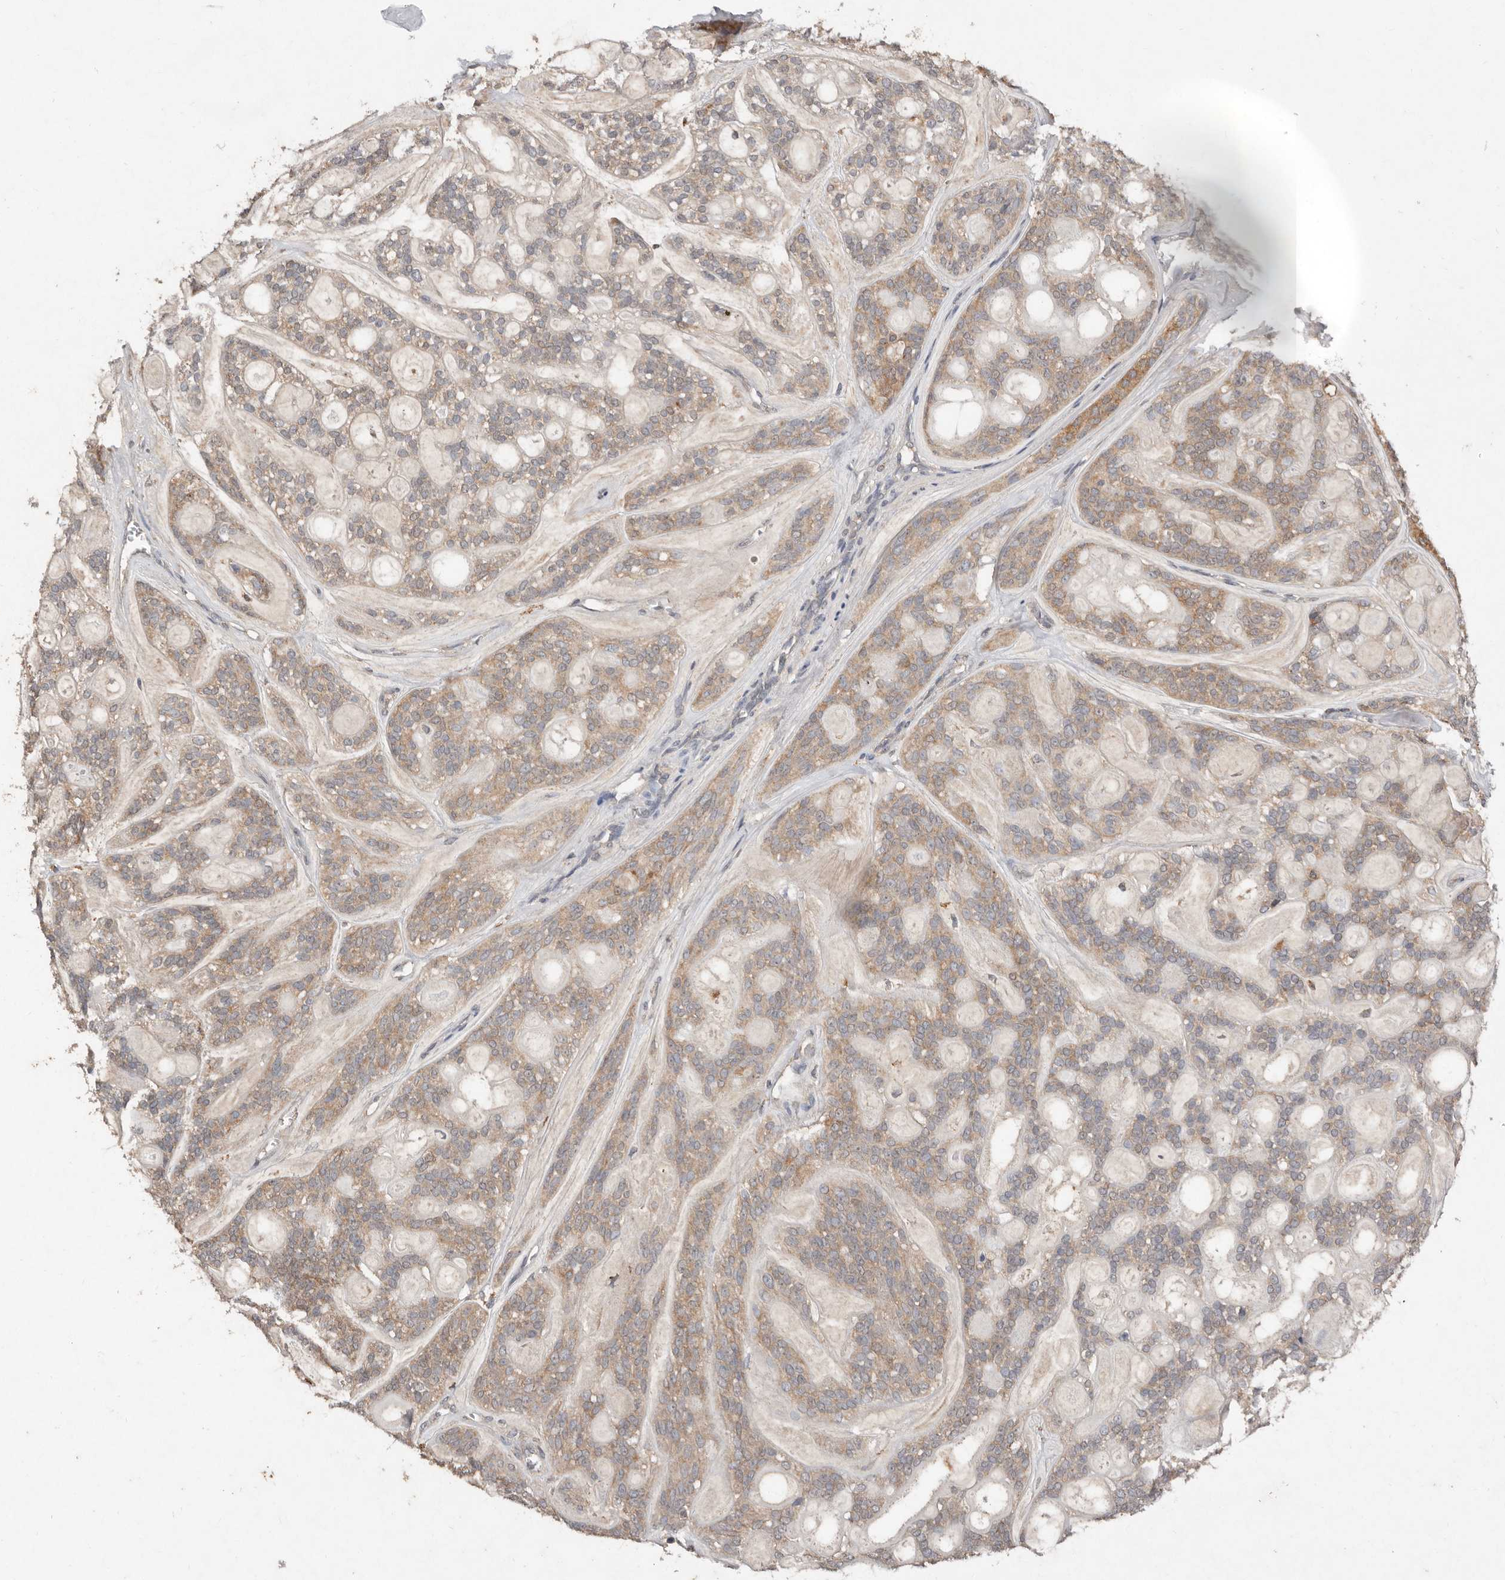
{"staining": {"intensity": "weak", "quantity": ">75%", "location": "cytoplasmic/membranous"}, "tissue": "head and neck cancer", "cell_type": "Tumor cells", "image_type": "cancer", "snomed": [{"axis": "morphology", "description": "Adenocarcinoma, NOS"}, {"axis": "topography", "description": "Head-Neck"}], "caption": "Weak cytoplasmic/membranous positivity is present in approximately >75% of tumor cells in head and neck cancer.", "gene": "EDEM1", "patient": {"sex": "male", "age": 66}}